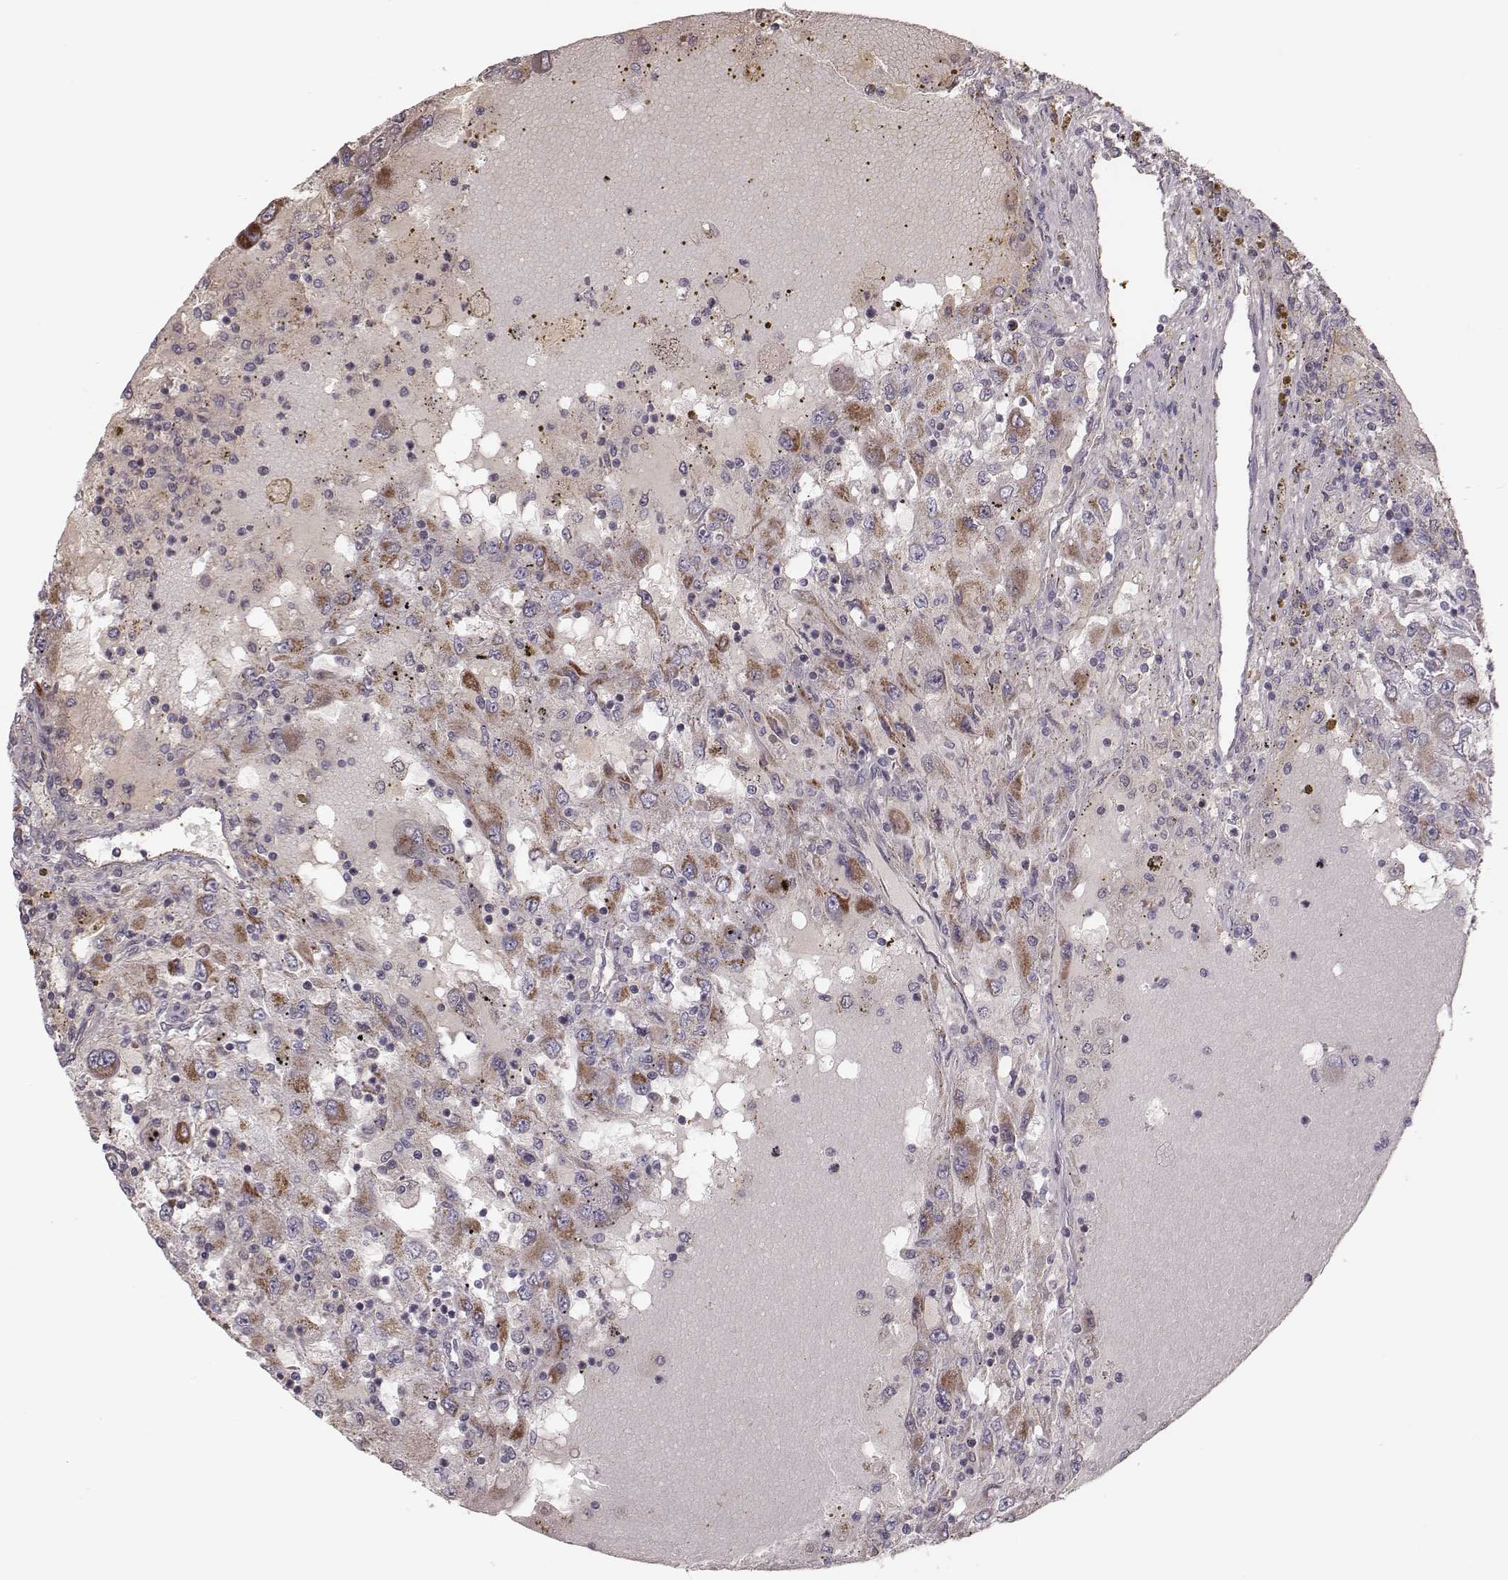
{"staining": {"intensity": "moderate", "quantity": "25%-75%", "location": "cytoplasmic/membranous"}, "tissue": "renal cancer", "cell_type": "Tumor cells", "image_type": "cancer", "snomed": [{"axis": "morphology", "description": "Adenocarcinoma, NOS"}, {"axis": "topography", "description": "Kidney"}], "caption": "This is a histology image of IHC staining of adenocarcinoma (renal), which shows moderate positivity in the cytoplasmic/membranous of tumor cells.", "gene": "MRPS27", "patient": {"sex": "female", "age": 67}}